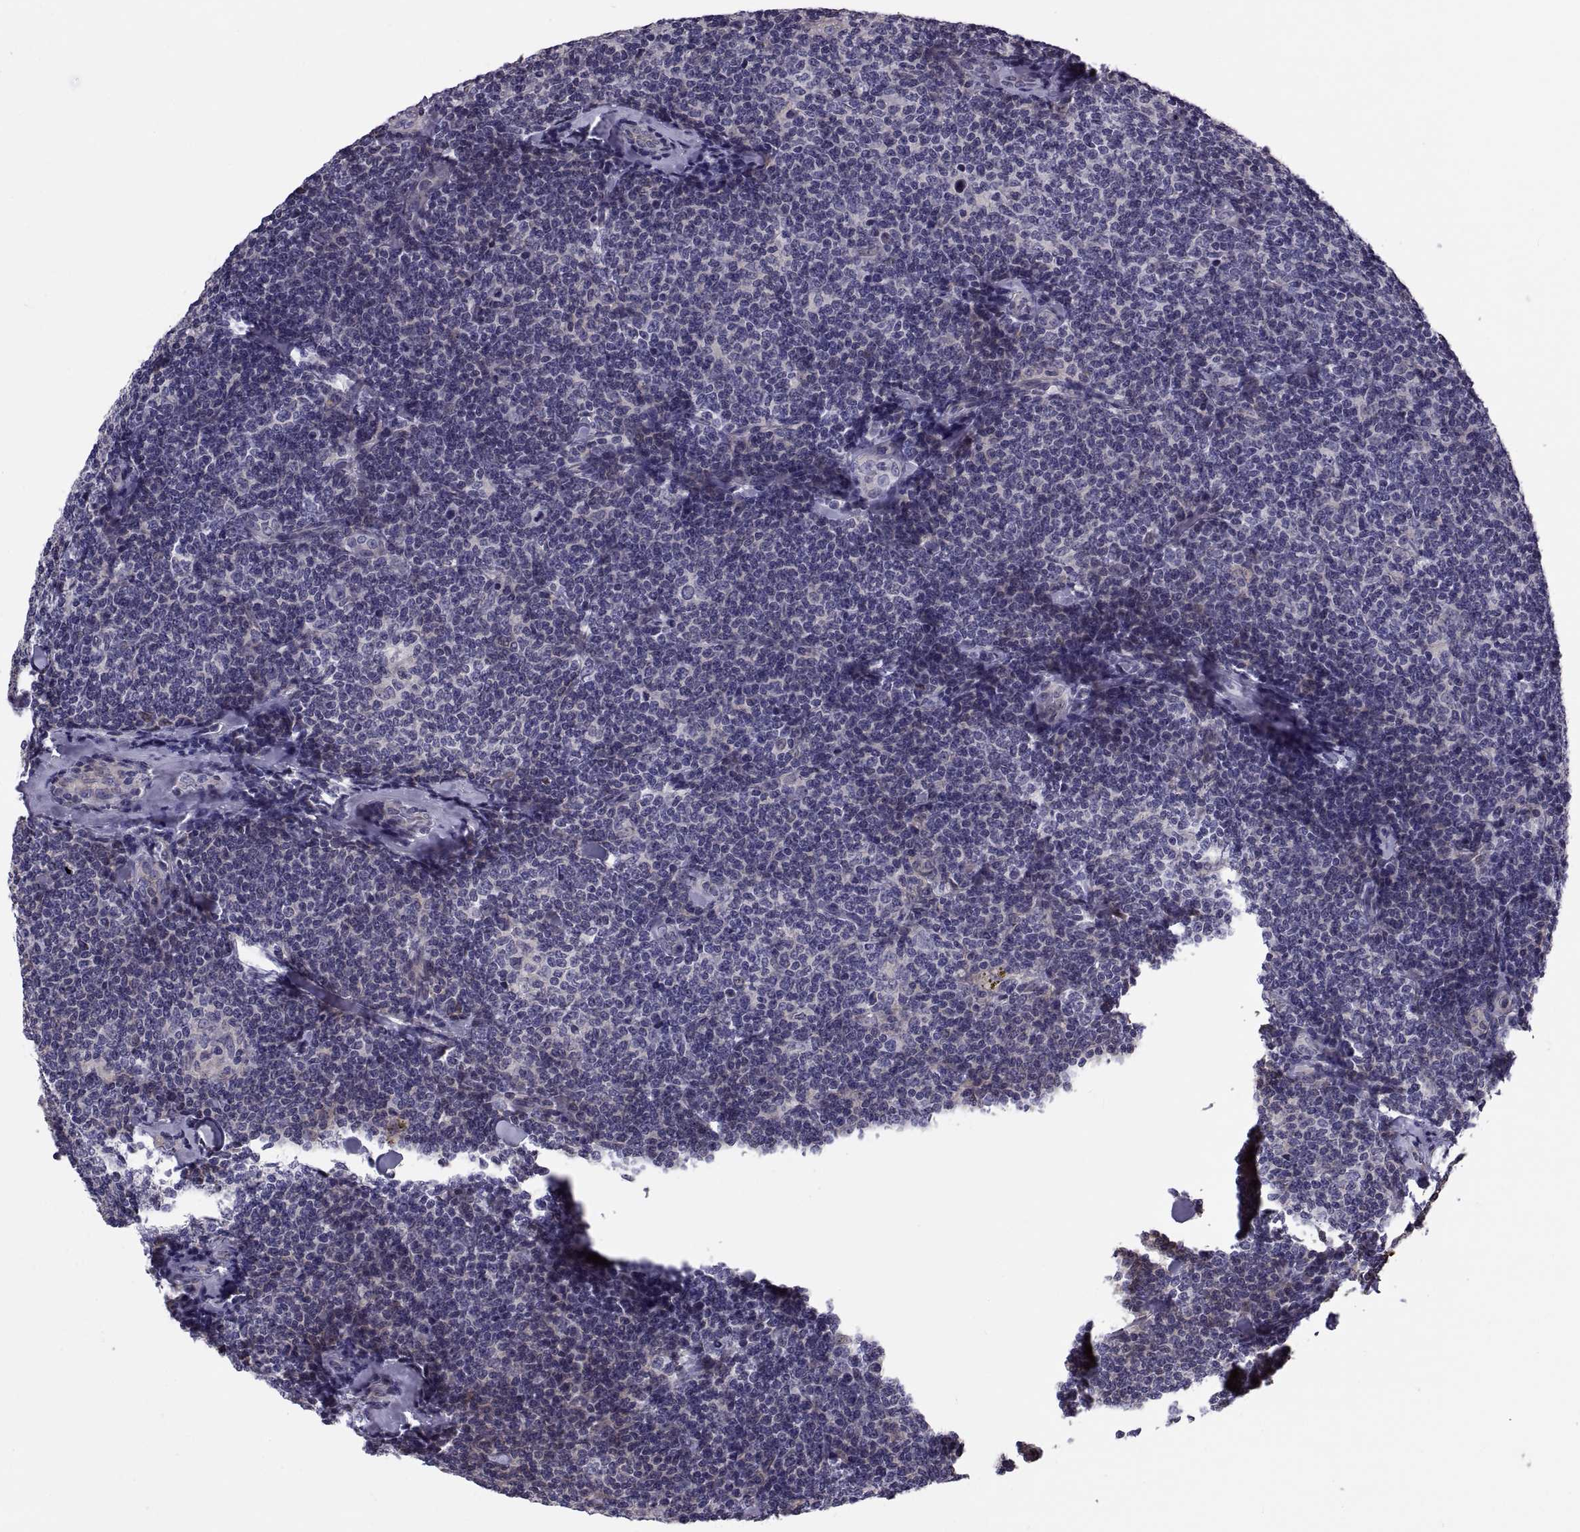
{"staining": {"intensity": "negative", "quantity": "none", "location": "none"}, "tissue": "lymphoma", "cell_type": "Tumor cells", "image_type": "cancer", "snomed": [{"axis": "morphology", "description": "Malignant lymphoma, non-Hodgkin's type, Low grade"}, {"axis": "topography", "description": "Lymph node"}], "caption": "Immunohistochemical staining of human lymphoma shows no significant expression in tumor cells.", "gene": "ANO1", "patient": {"sex": "female", "age": 56}}